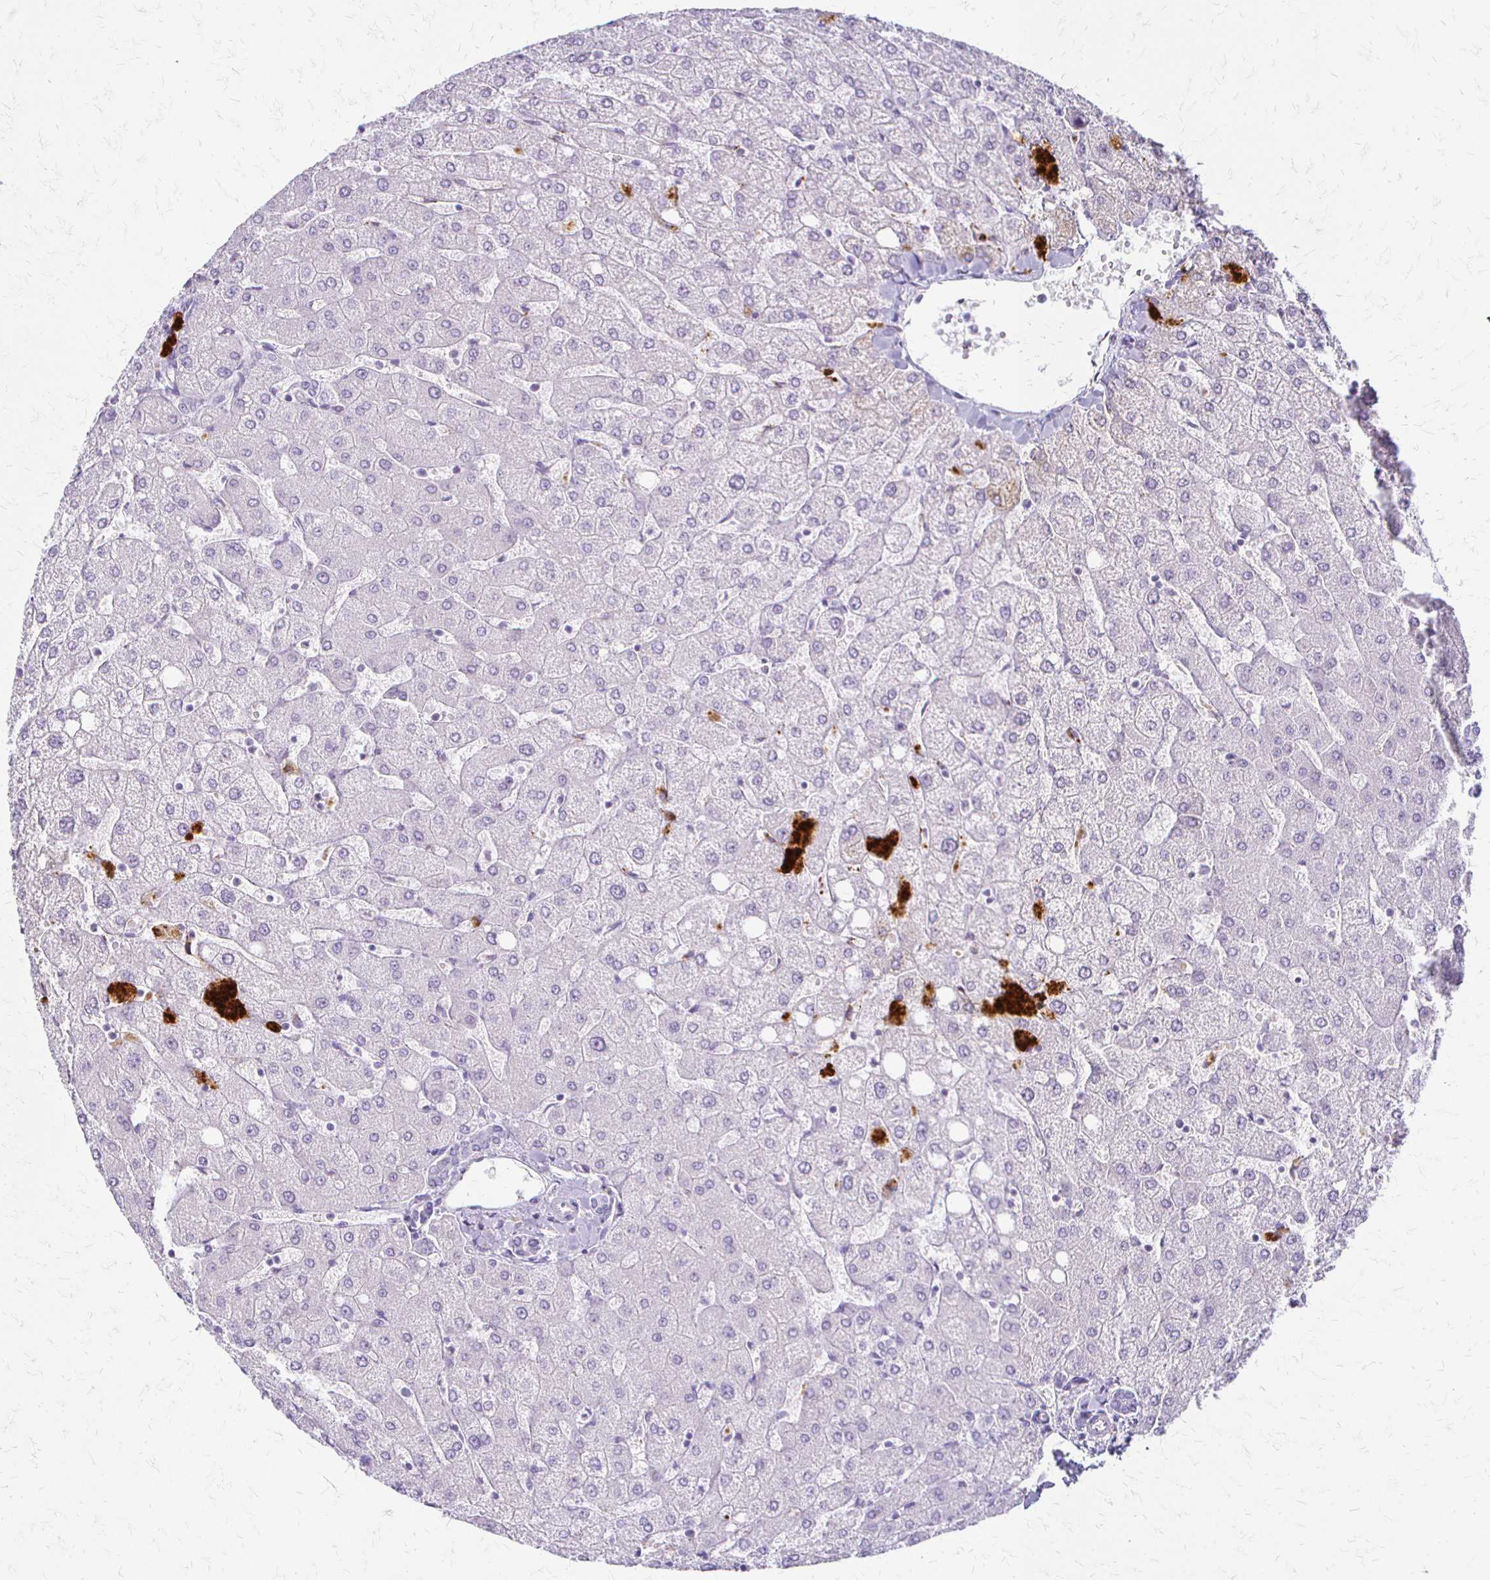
{"staining": {"intensity": "negative", "quantity": "none", "location": "none"}, "tissue": "liver", "cell_type": "Cholangiocytes", "image_type": "normal", "snomed": [{"axis": "morphology", "description": "Normal tissue, NOS"}, {"axis": "topography", "description": "Liver"}], "caption": "This histopathology image is of normal liver stained with immunohistochemistry to label a protein in brown with the nuclei are counter-stained blue. There is no positivity in cholangiocytes. The staining is performed using DAB brown chromogen with nuclei counter-stained in using hematoxylin.", "gene": "ACP5", "patient": {"sex": "female", "age": 54}}